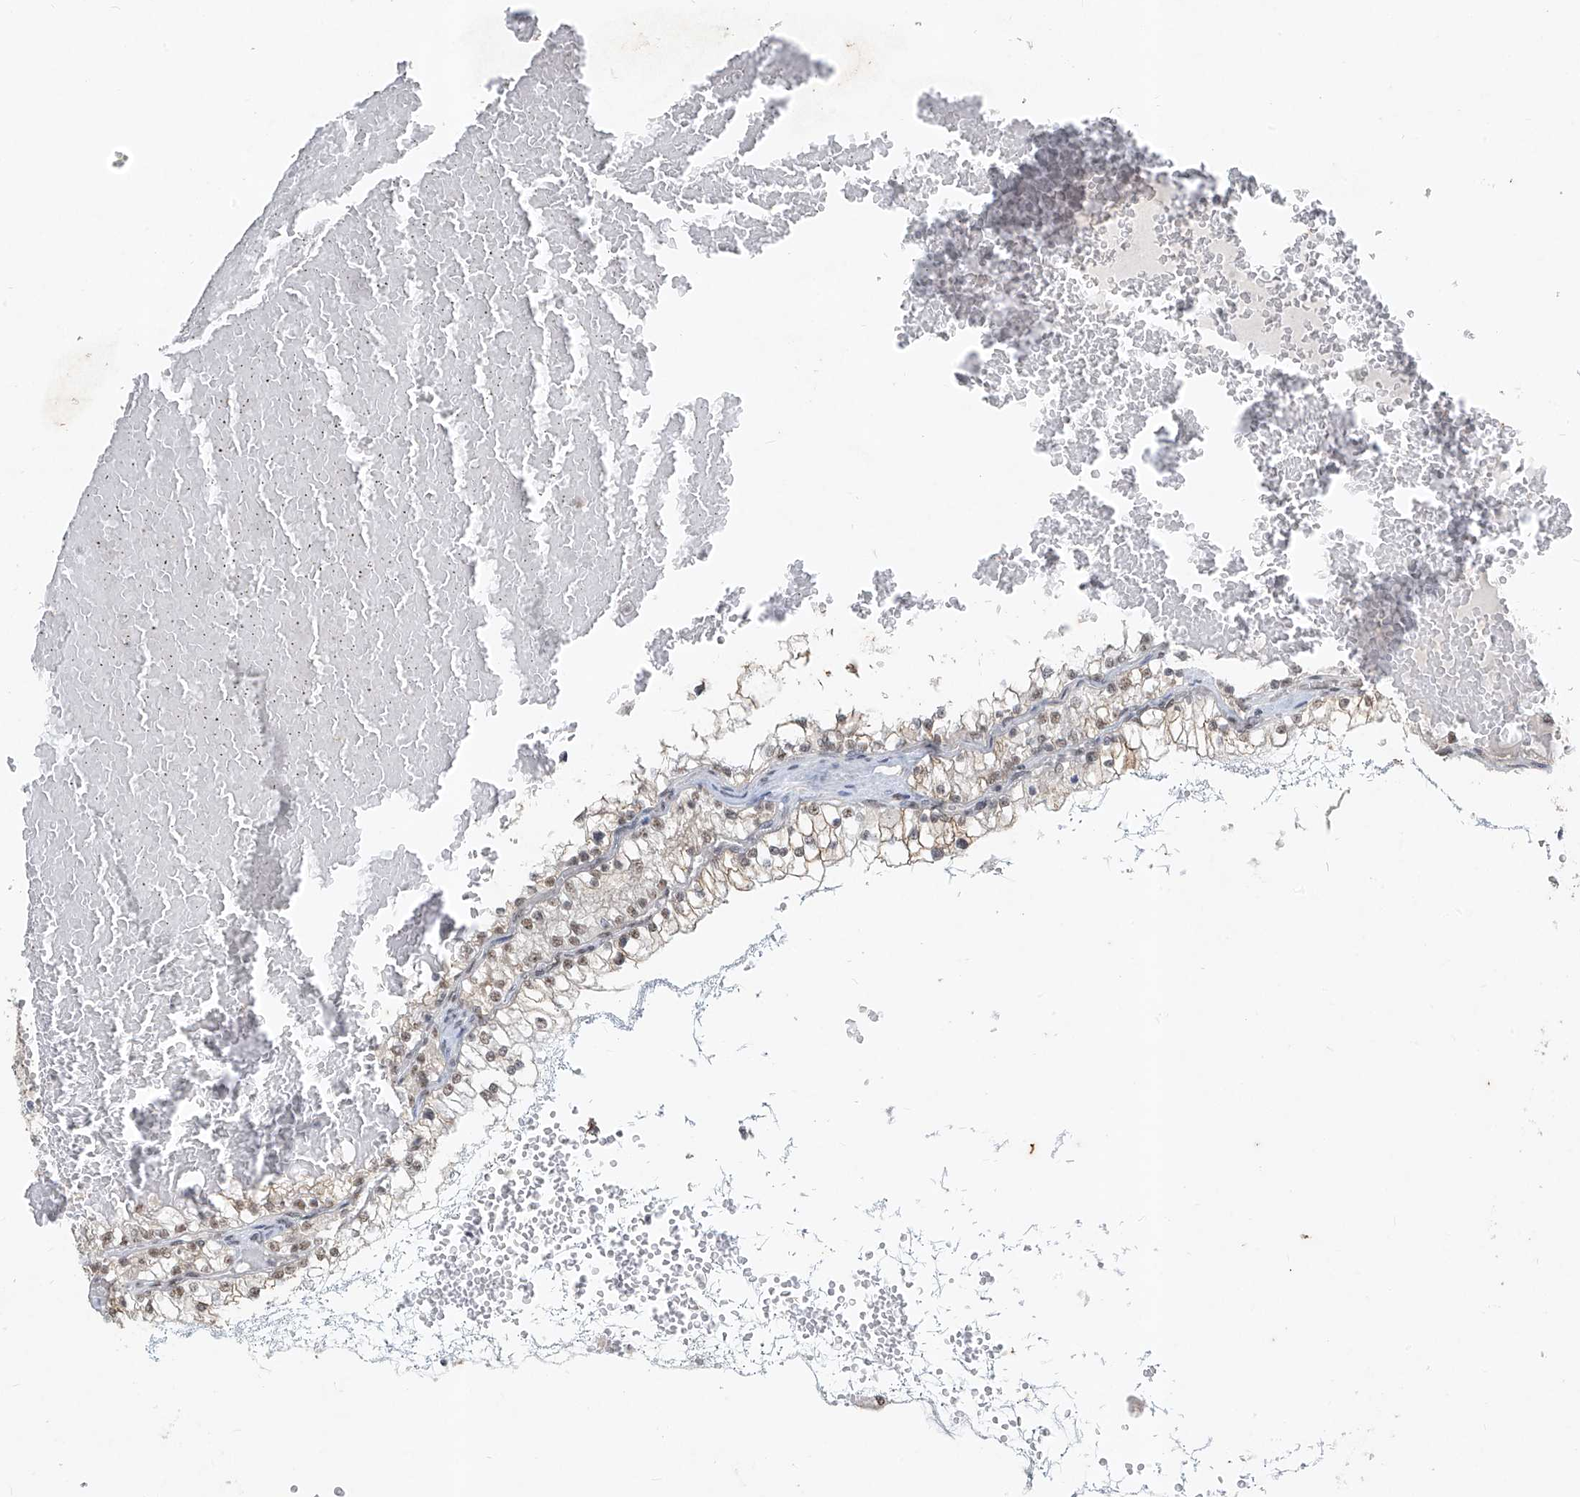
{"staining": {"intensity": "weak", "quantity": ">75%", "location": "cytoplasmic/membranous,nuclear"}, "tissue": "renal cancer", "cell_type": "Tumor cells", "image_type": "cancer", "snomed": [{"axis": "morphology", "description": "Adenocarcinoma, NOS"}, {"axis": "topography", "description": "Kidney"}], "caption": "Immunohistochemical staining of human adenocarcinoma (renal) displays low levels of weak cytoplasmic/membranous and nuclear positivity in about >75% of tumor cells.", "gene": "TFEC", "patient": {"sex": "male", "age": 68}}